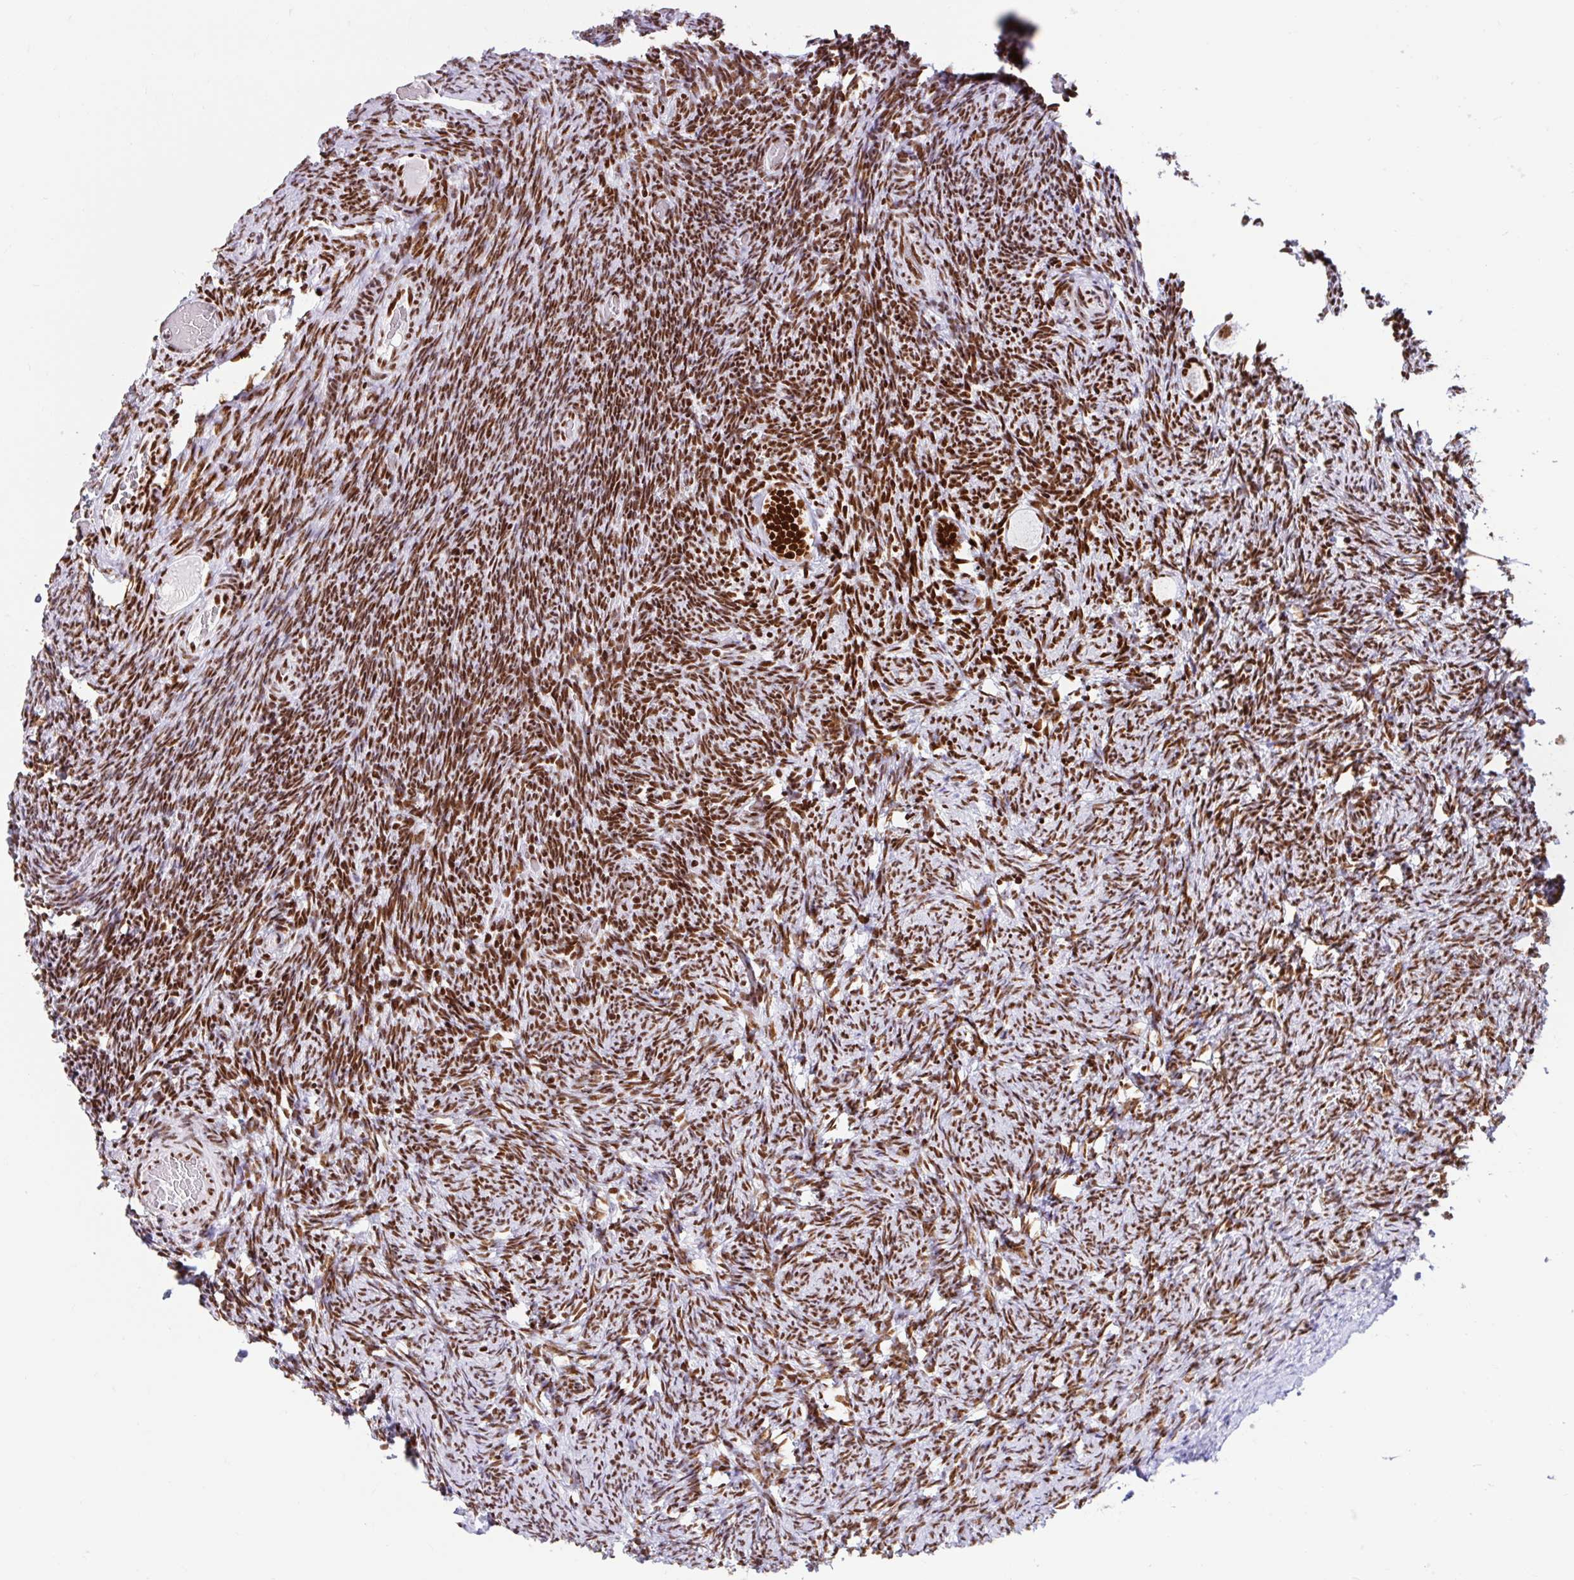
{"staining": {"intensity": "strong", "quantity": ">75%", "location": "nuclear"}, "tissue": "ovary", "cell_type": "Follicle cells", "image_type": "normal", "snomed": [{"axis": "morphology", "description": "Normal tissue, NOS"}, {"axis": "topography", "description": "Ovary"}], "caption": "Ovary stained with DAB immunohistochemistry (IHC) displays high levels of strong nuclear expression in approximately >75% of follicle cells.", "gene": "KHDRBS1", "patient": {"sex": "female", "age": 34}}